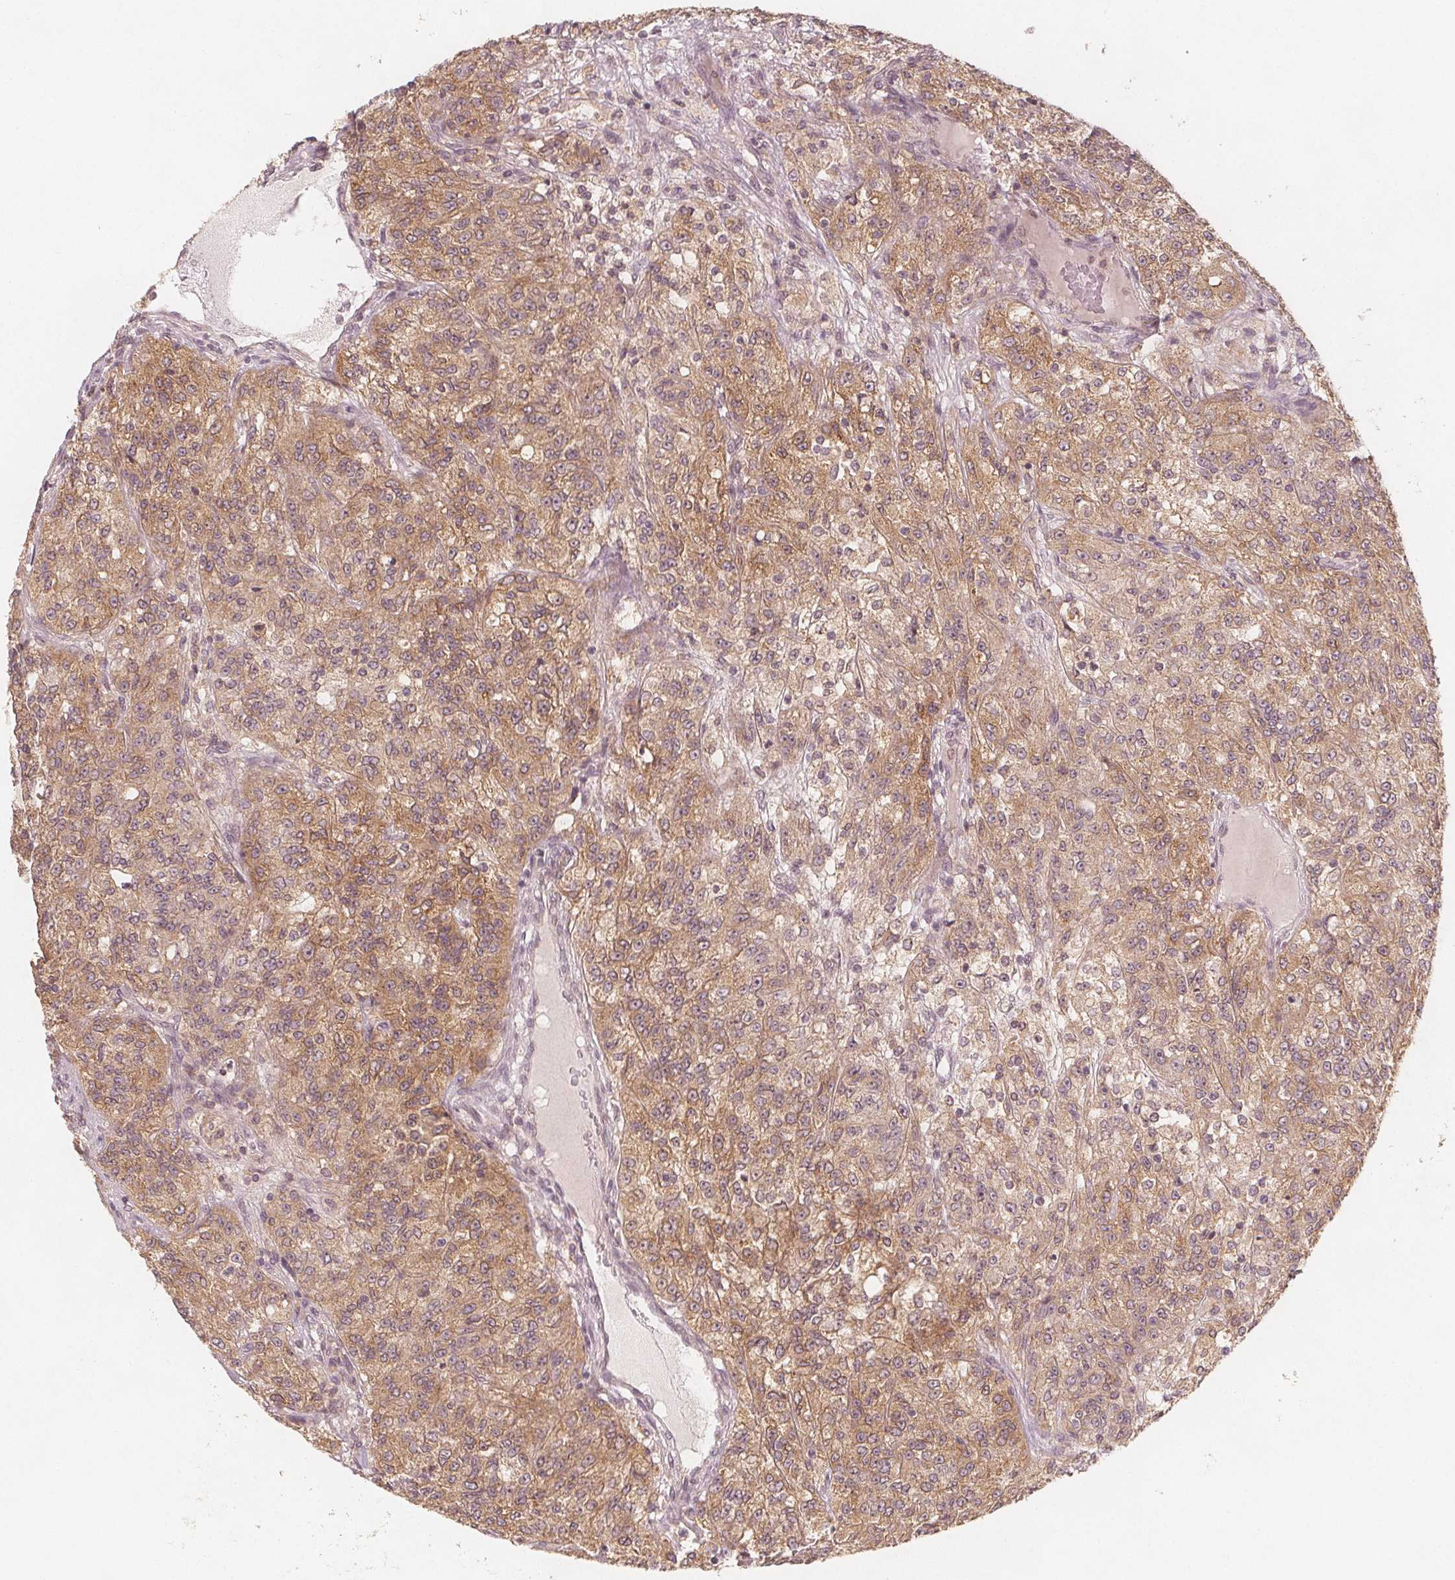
{"staining": {"intensity": "moderate", "quantity": ">75%", "location": "cytoplasmic/membranous"}, "tissue": "renal cancer", "cell_type": "Tumor cells", "image_type": "cancer", "snomed": [{"axis": "morphology", "description": "Adenocarcinoma, NOS"}, {"axis": "topography", "description": "Kidney"}], "caption": "IHC staining of renal adenocarcinoma, which shows medium levels of moderate cytoplasmic/membranous staining in about >75% of tumor cells indicating moderate cytoplasmic/membranous protein staining. The staining was performed using DAB (brown) for protein detection and nuclei were counterstained in hematoxylin (blue).", "gene": "NCSTN", "patient": {"sex": "female", "age": 63}}